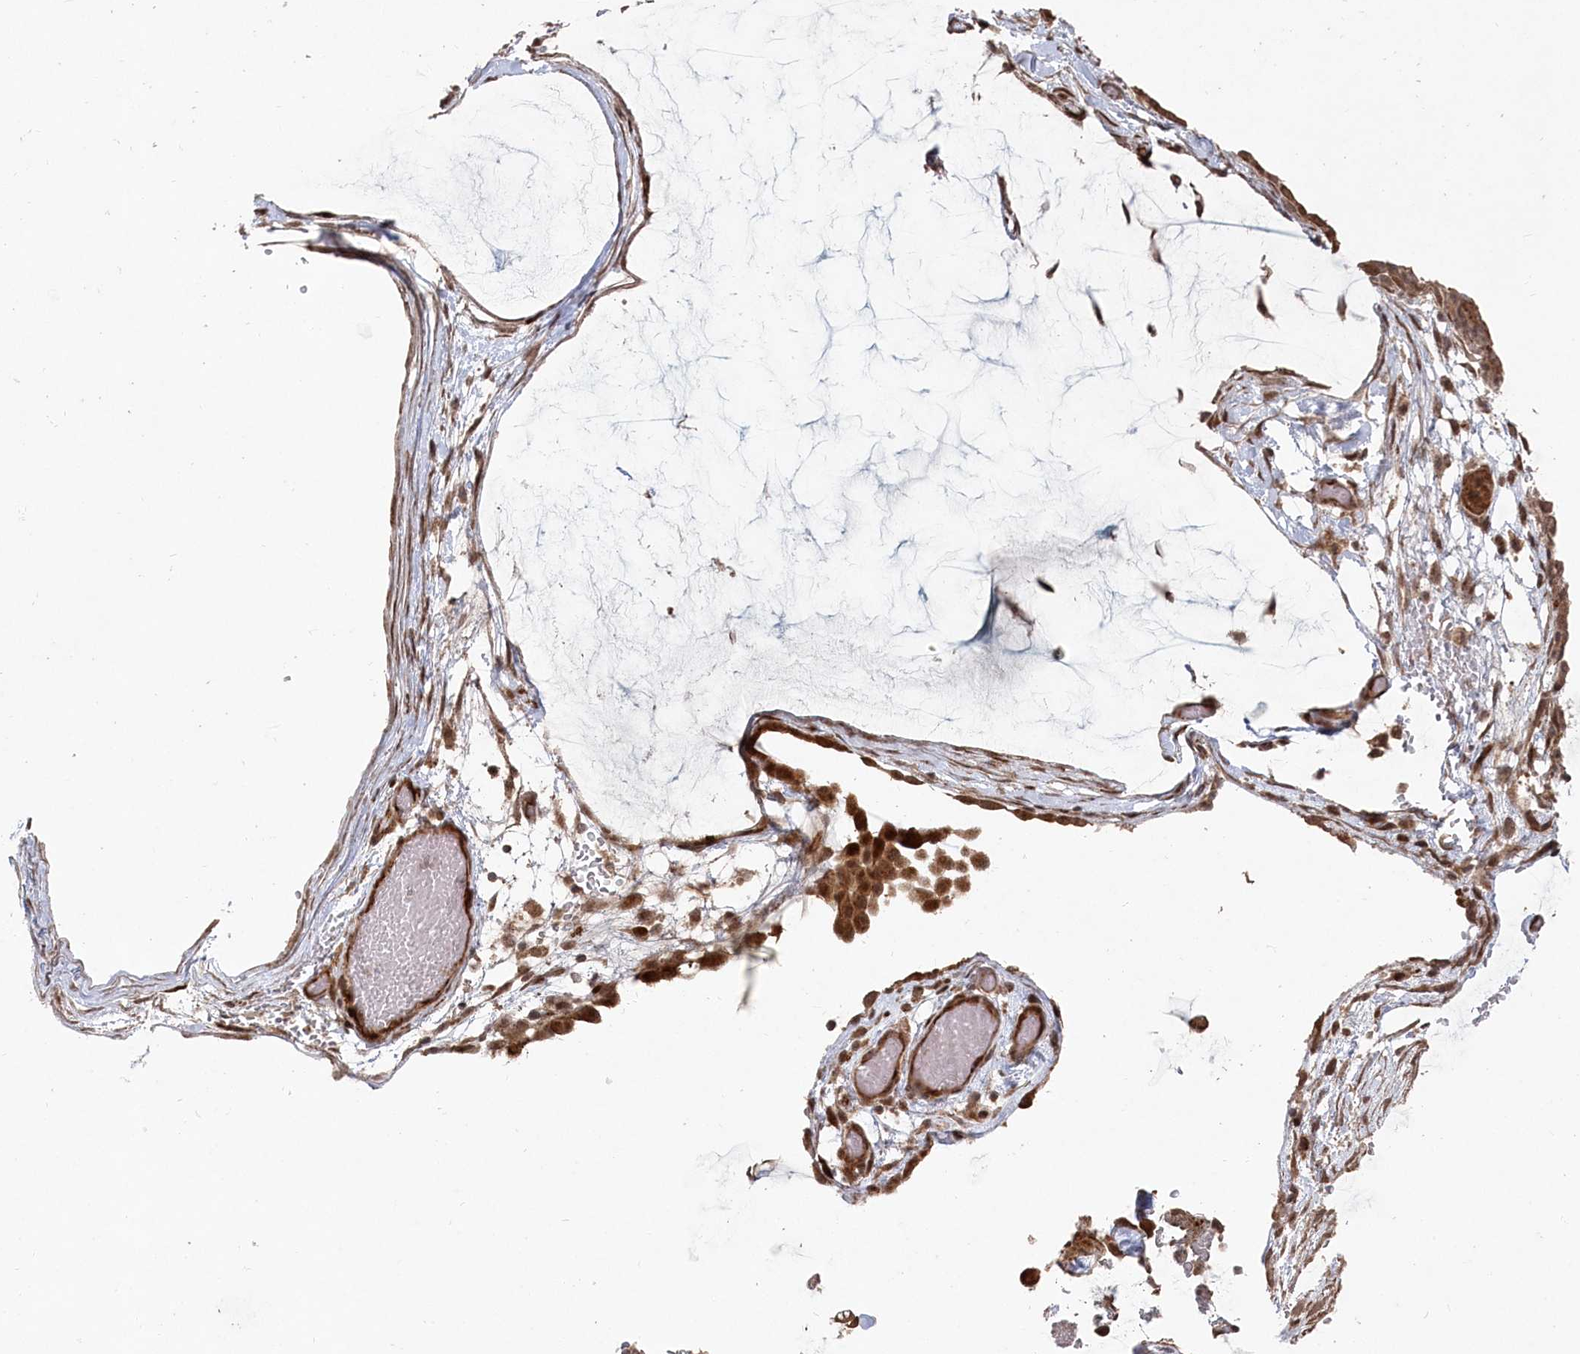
{"staining": {"intensity": "moderate", "quantity": ">75%", "location": "cytoplasmic/membranous,nuclear"}, "tissue": "ovarian cancer", "cell_type": "Tumor cells", "image_type": "cancer", "snomed": [{"axis": "morphology", "description": "Cystadenocarcinoma, mucinous, NOS"}, {"axis": "topography", "description": "Ovary"}], "caption": "High-magnification brightfield microscopy of ovarian cancer stained with DAB (brown) and counterstained with hematoxylin (blue). tumor cells exhibit moderate cytoplasmic/membranous and nuclear expression is identified in approximately>75% of cells. Immunohistochemistry stains the protein of interest in brown and the nuclei are stained blue.", "gene": "POLR3A", "patient": {"sex": "female", "age": 39}}